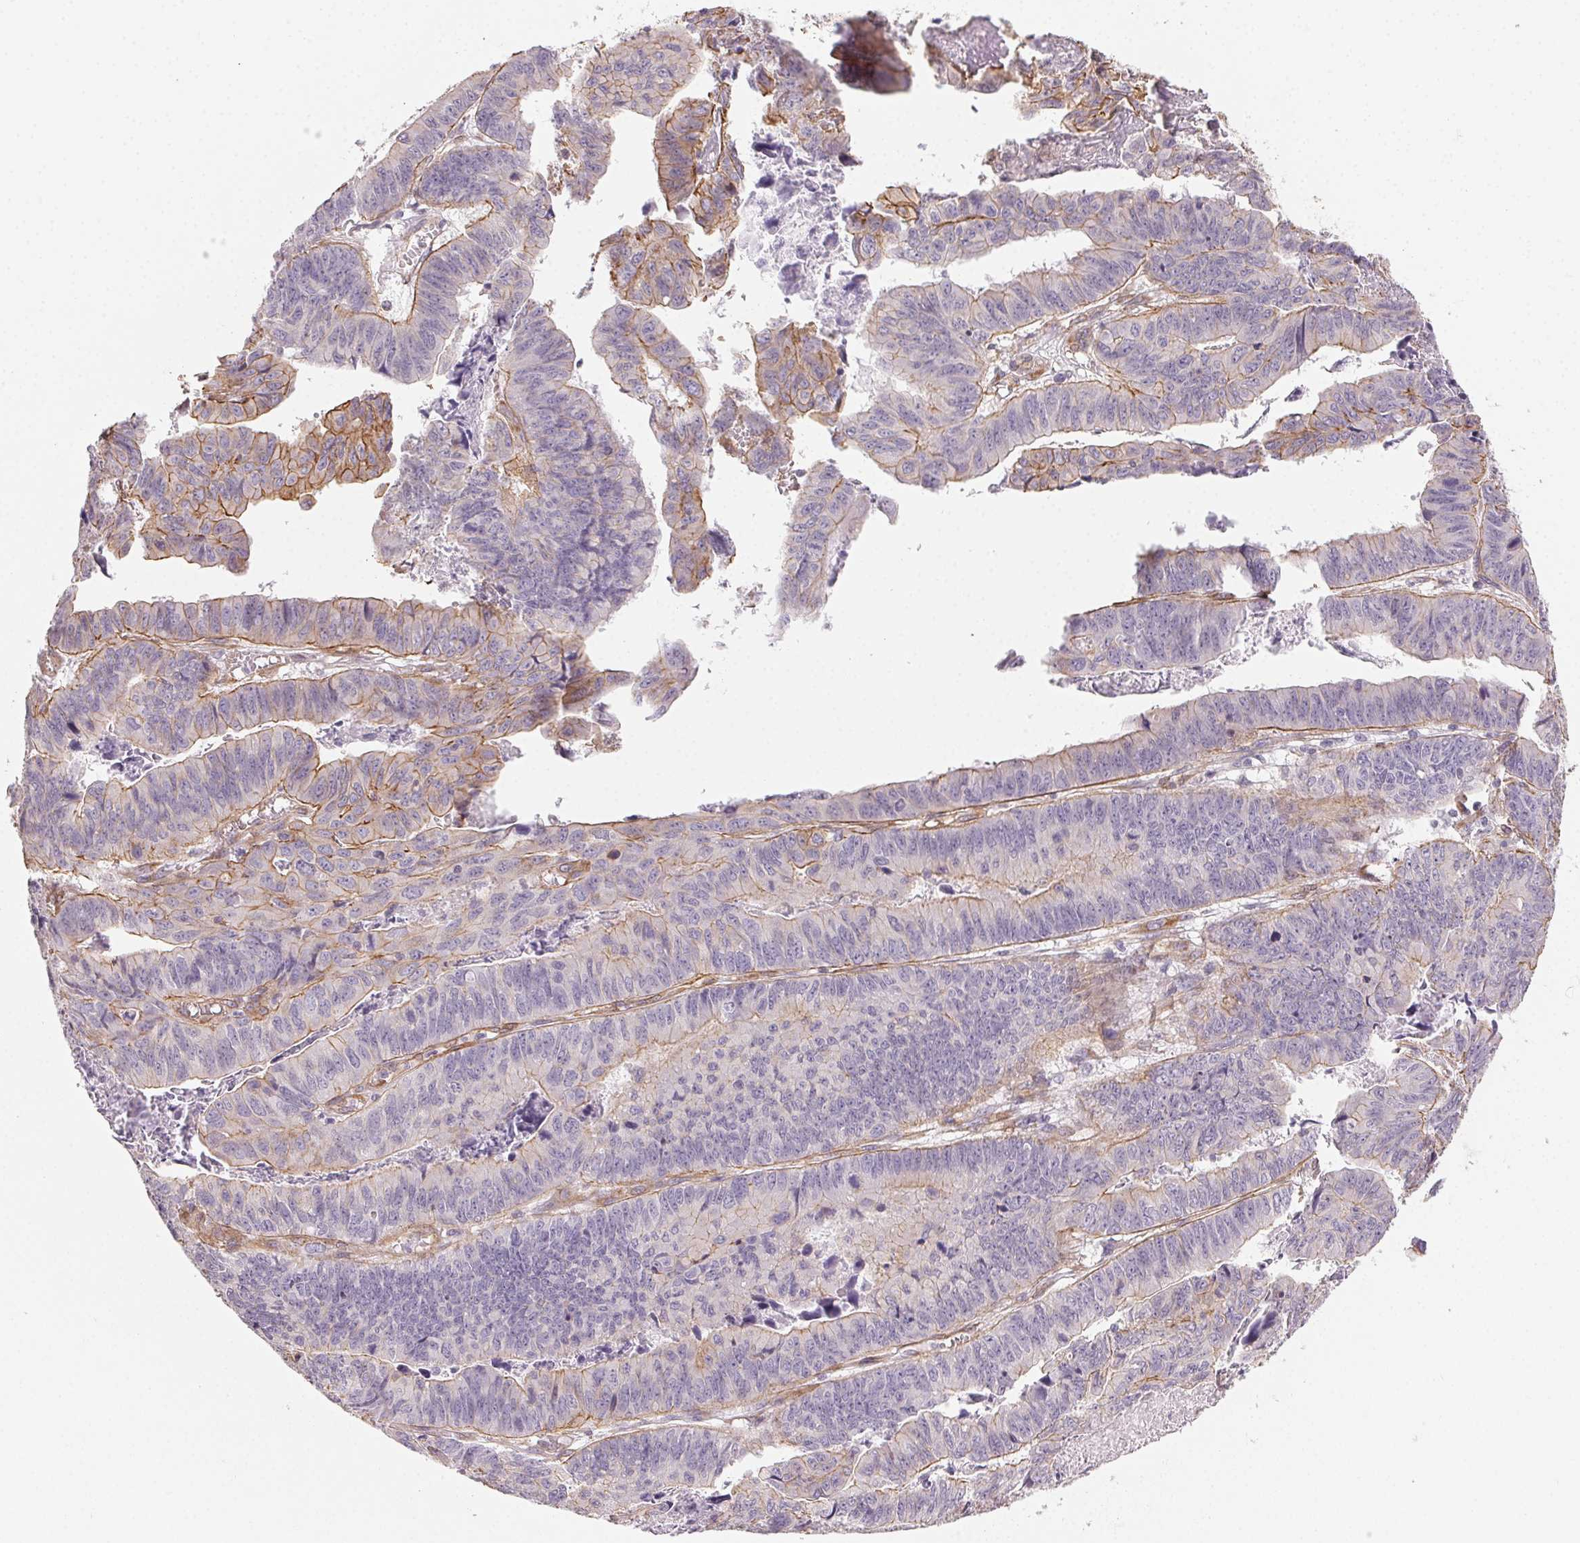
{"staining": {"intensity": "moderate", "quantity": "<25%", "location": "cytoplasmic/membranous"}, "tissue": "stomach cancer", "cell_type": "Tumor cells", "image_type": "cancer", "snomed": [{"axis": "morphology", "description": "Adenocarcinoma, NOS"}, {"axis": "topography", "description": "Stomach, lower"}], "caption": "Stomach cancer (adenocarcinoma) tissue reveals moderate cytoplasmic/membranous staining in about <25% of tumor cells (DAB (3,3'-diaminobenzidine) = brown stain, brightfield microscopy at high magnification).", "gene": "PLA2G4F", "patient": {"sex": "male", "age": 77}}